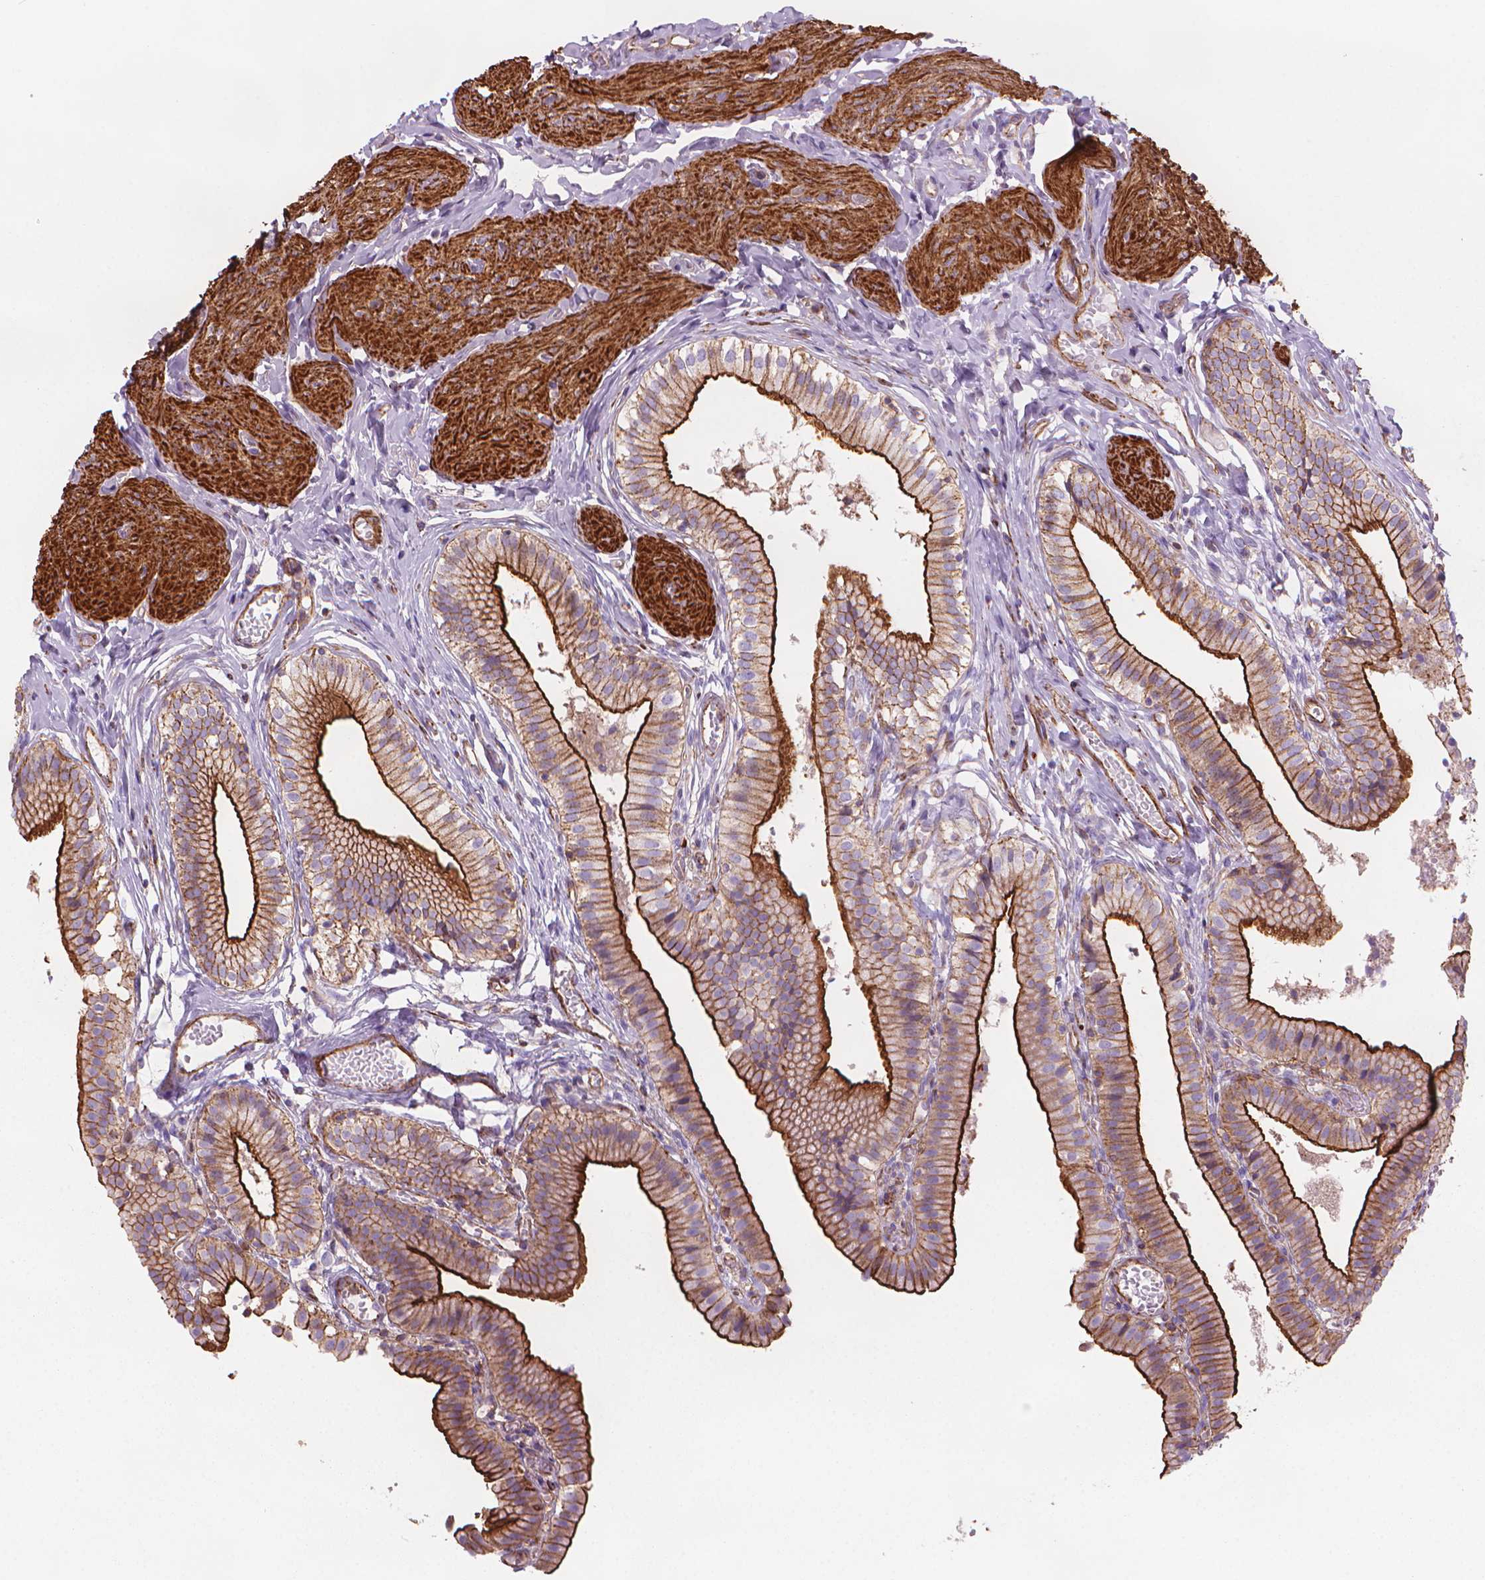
{"staining": {"intensity": "strong", "quantity": "25%-75%", "location": "cytoplasmic/membranous"}, "tissue": "gallbladder", "cell_type": "Glandular cells", "image_type": "normal", "snomed": [{"axis": "morphology", "description": "Normal tissue, NOS"}, {"axis": "topography", "description": "Gallbladder"}], "caption": "Gallbladder stained for a protein demonstrates strong cytoplasmic/membranous positivity in glandular cells. (Brightfield microscopy of DAB IHC at high magnification).", "gene": "PATJ", "patient": {"sex": "female", "age": 47}}